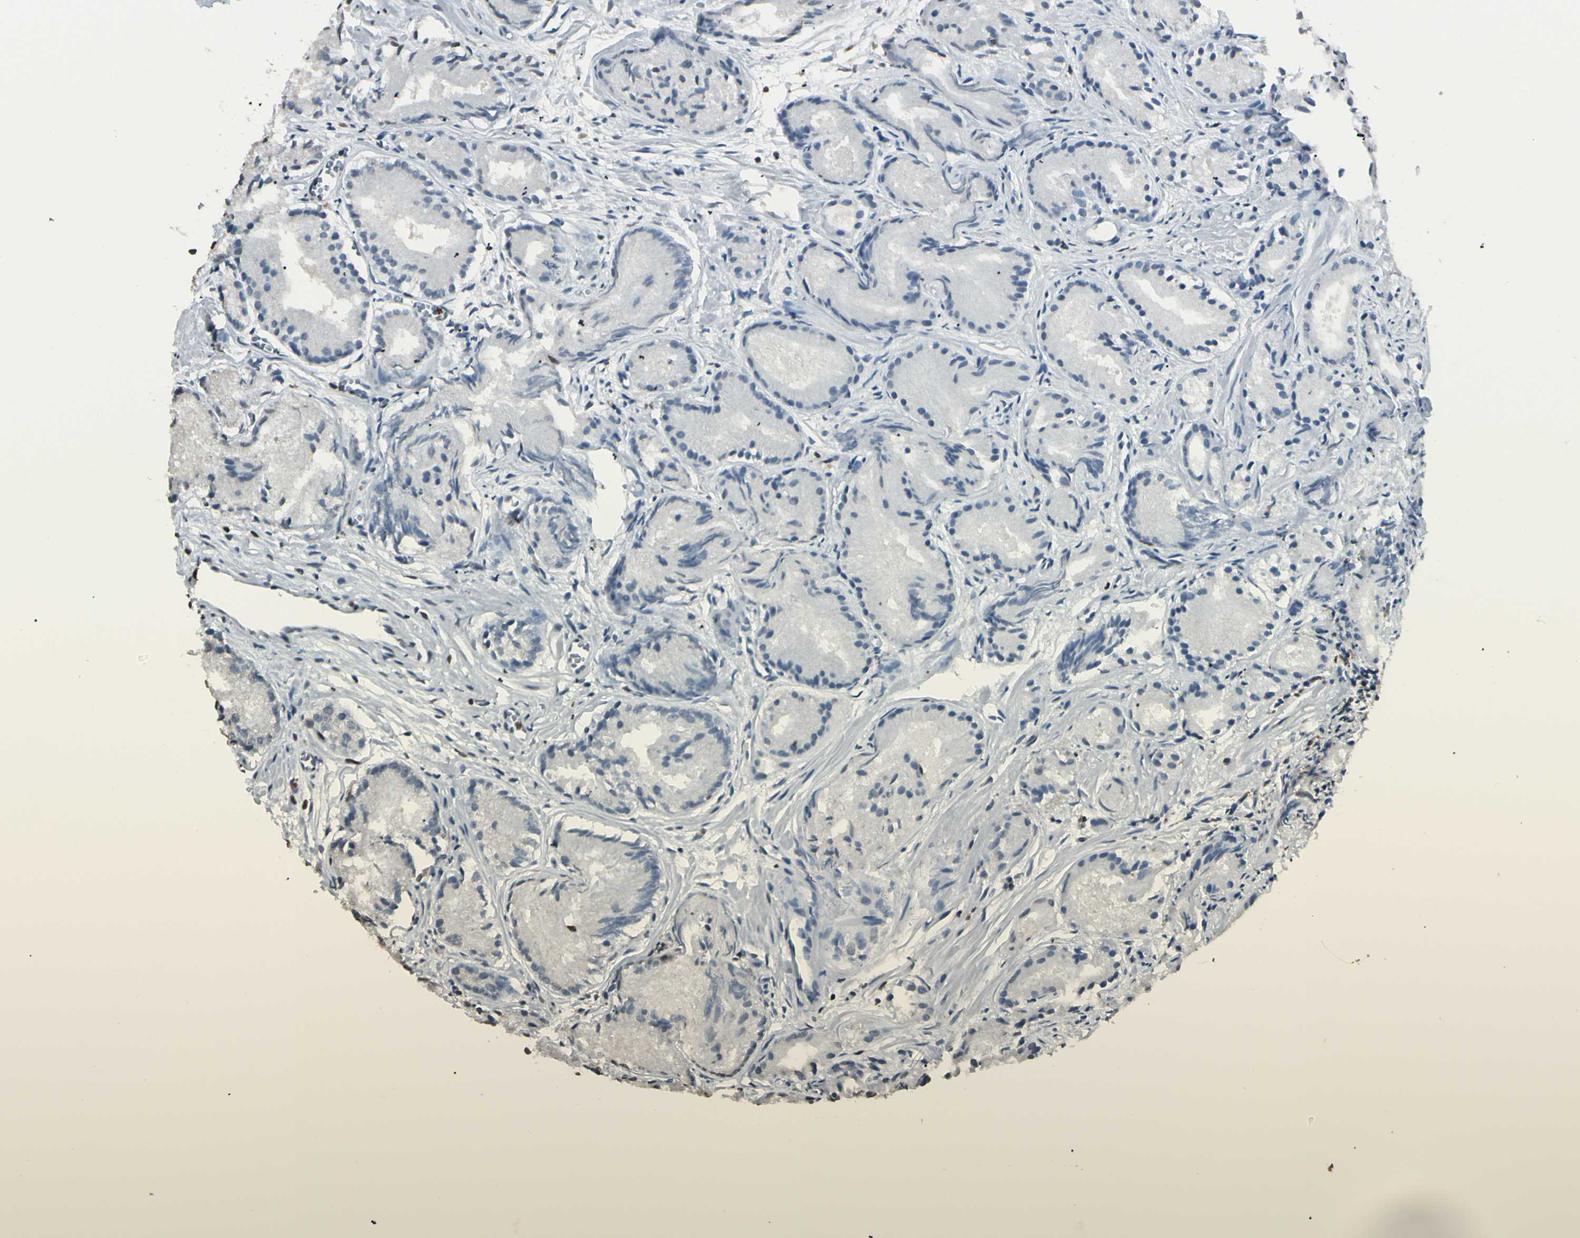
{"staining": {"intensity": "negative", "quantity": "none", "location": "none"}, "tissue": "prostate cancer", "cell_type": "Tumor cells", "image_type": "cancer", "snomed": [{"axis": "morphology", "description": "Adenocarcinoma, Low grade"}, {"axis": "topography", "description": "Prostate"}], "caption": "This is an immunohistochemistry photomicrograph of prostate cancer. There is no expression in tumor cells.", "gene": "PSTPIP1", "patient": {"sex": "male", "age": 63}}